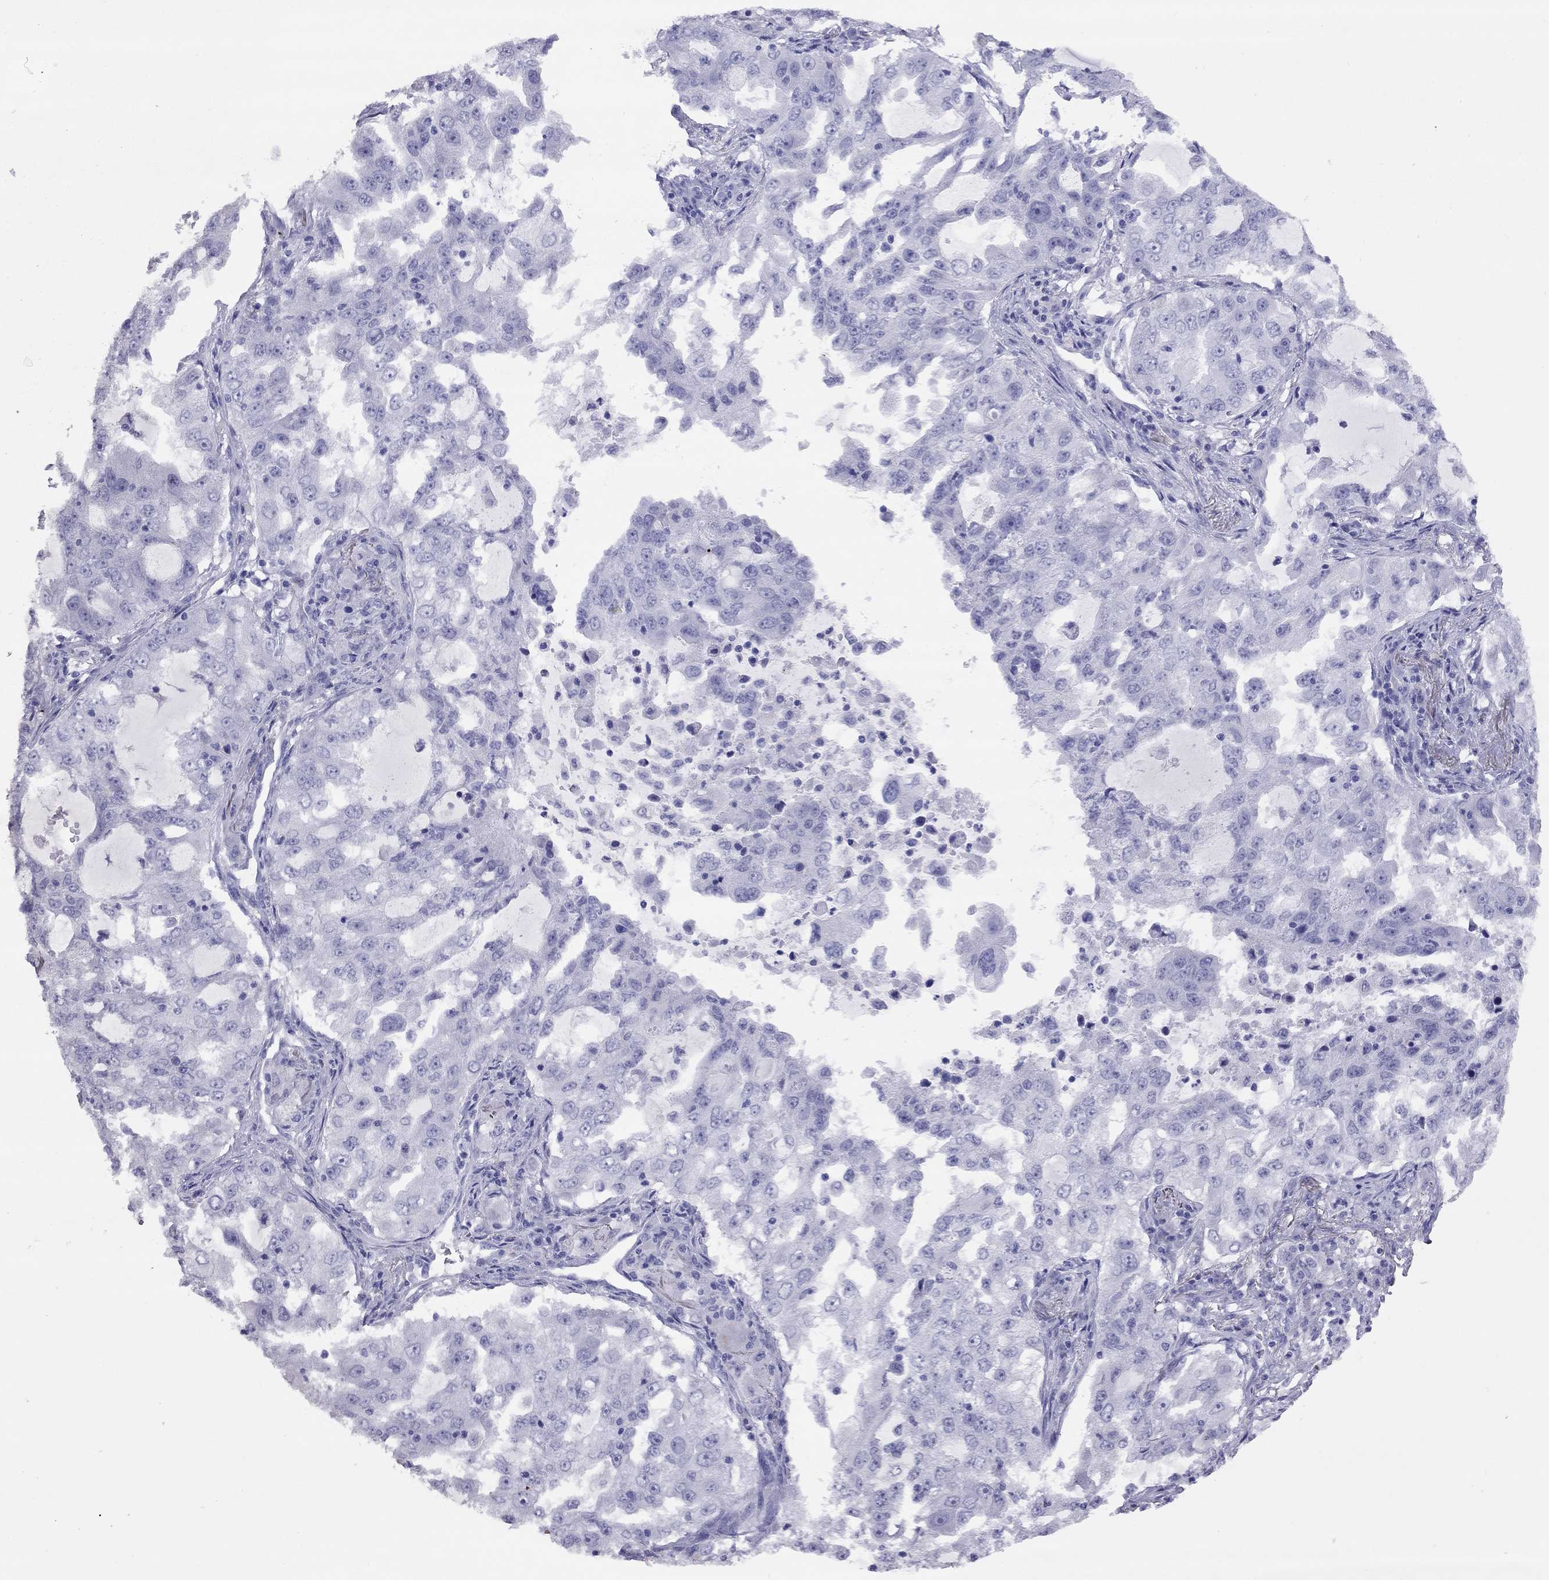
{"staining": {"intensity": "negative", "quantity": "none", "location": "none"}, "tissue": "lung cancer", "cell_type": "Tumor cells", "image_type": "cancer", "snomed": [{"axis": "morphology", "description": "Adenocarcinoma, NOS"}, {"axis": "topography", "description": "Lung"}], "caption": "Tumor cells show no significant protein staining in adenocarcinoma (lung). (Immunohistochemistry (ihc), brightfield microscopy, high magnification).", "gene": "LYAR", "patient": {"sex": "female", "age": 61}}